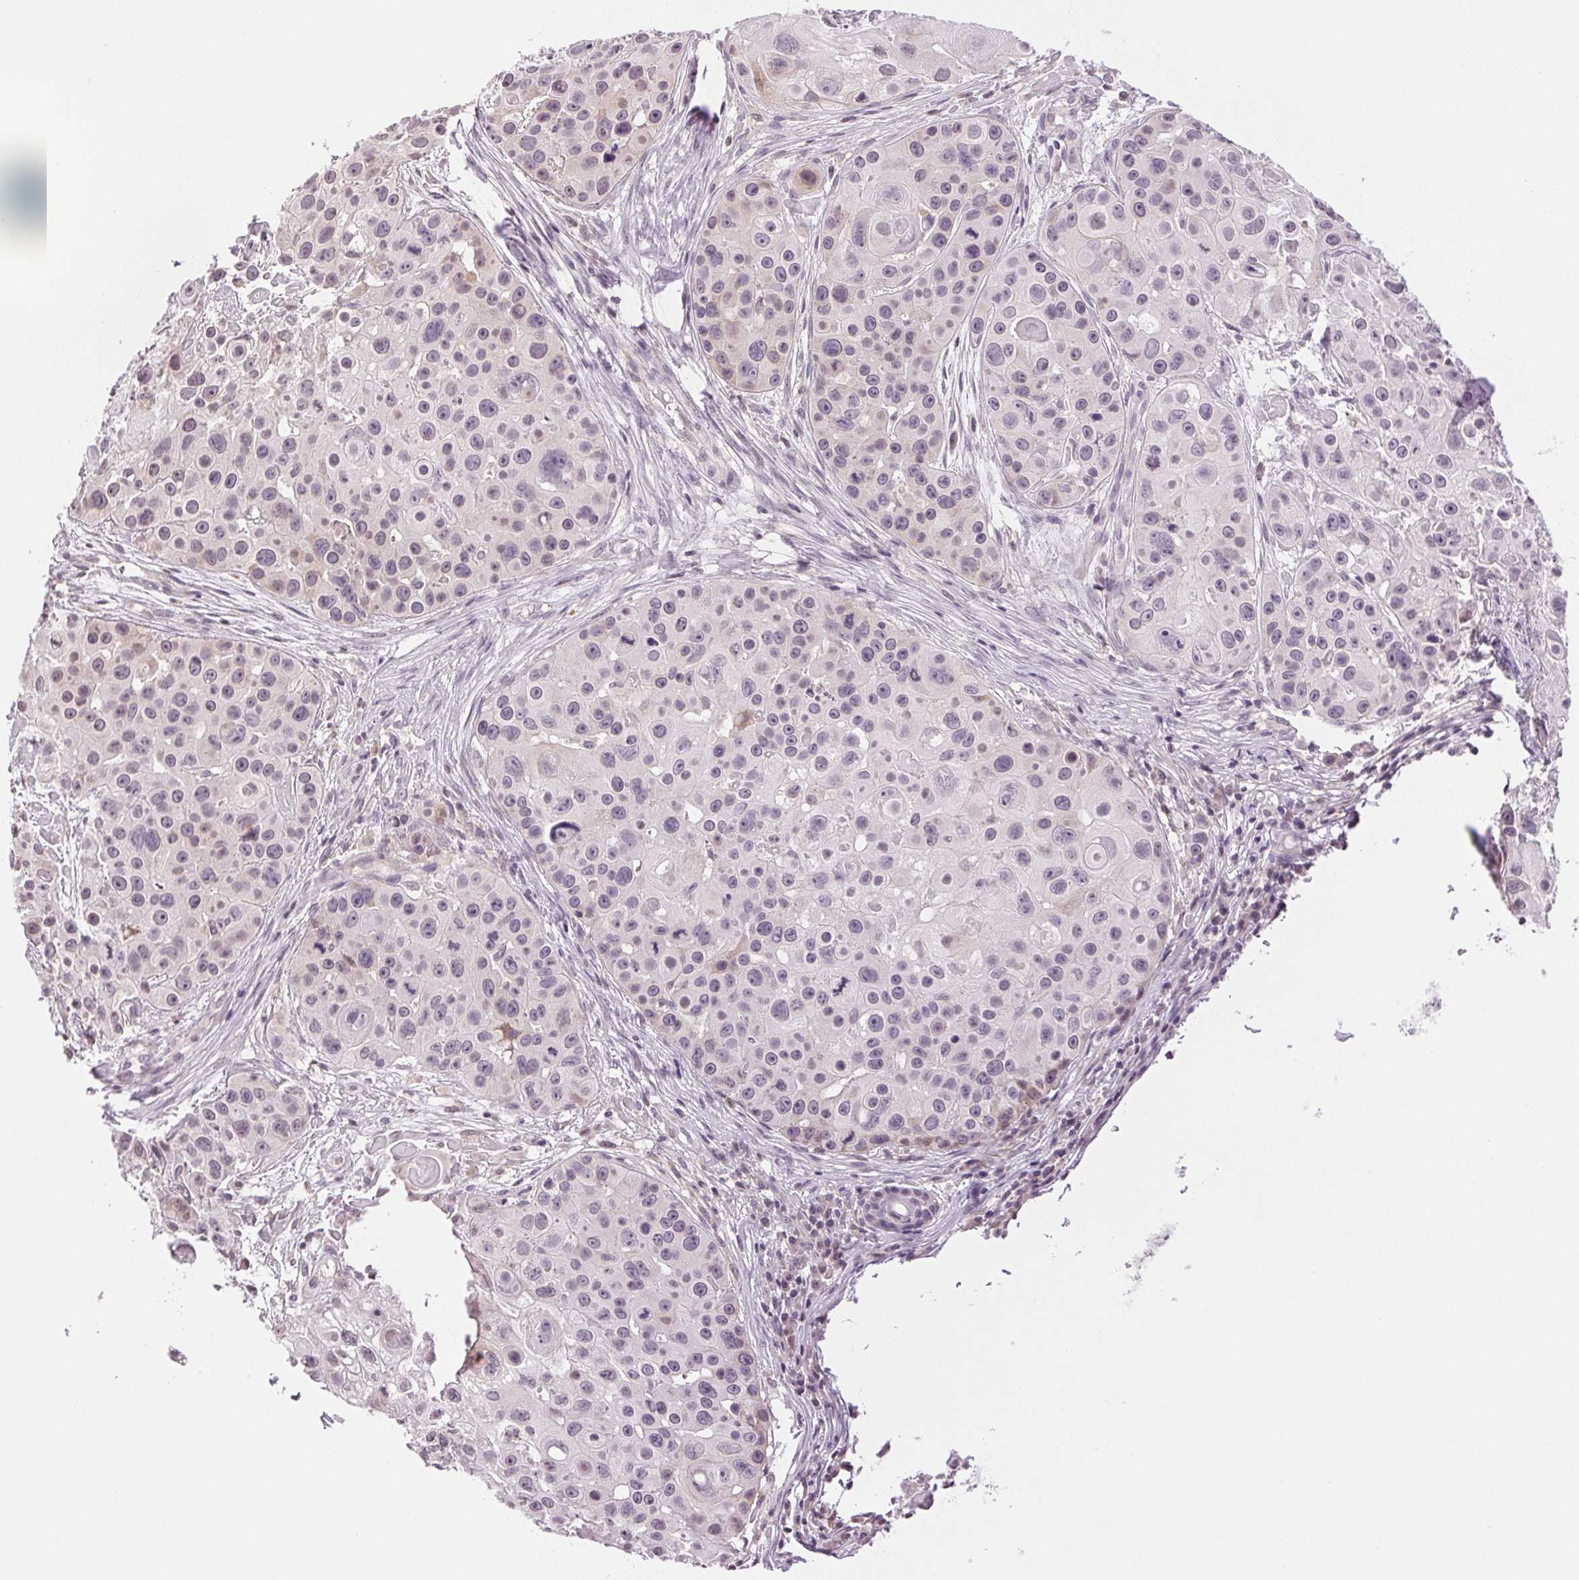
{"staining": {"intensity": "weak", "quantity": "<25%", "location": "nuclear"}, "tissue": "skin cancer", "cell_type": "Tumor cells", "image_type": "cancer", "snomed": [{"axis": "morphology", "description": "Squamous cell carcinoma, NOS"}, {"axis": "topography", "description": "Skin"}], "caption": "Immunohistochemical staining of human skin cancer (squamous cell carcinoma) displays no significant positivity in tumor cells. (DAB immunohistochemistry (IHC) visualized using brightfield microscopy, high magnification).", "gene": "TNNT3", "patient": {"sex": "male", "age": 92}}